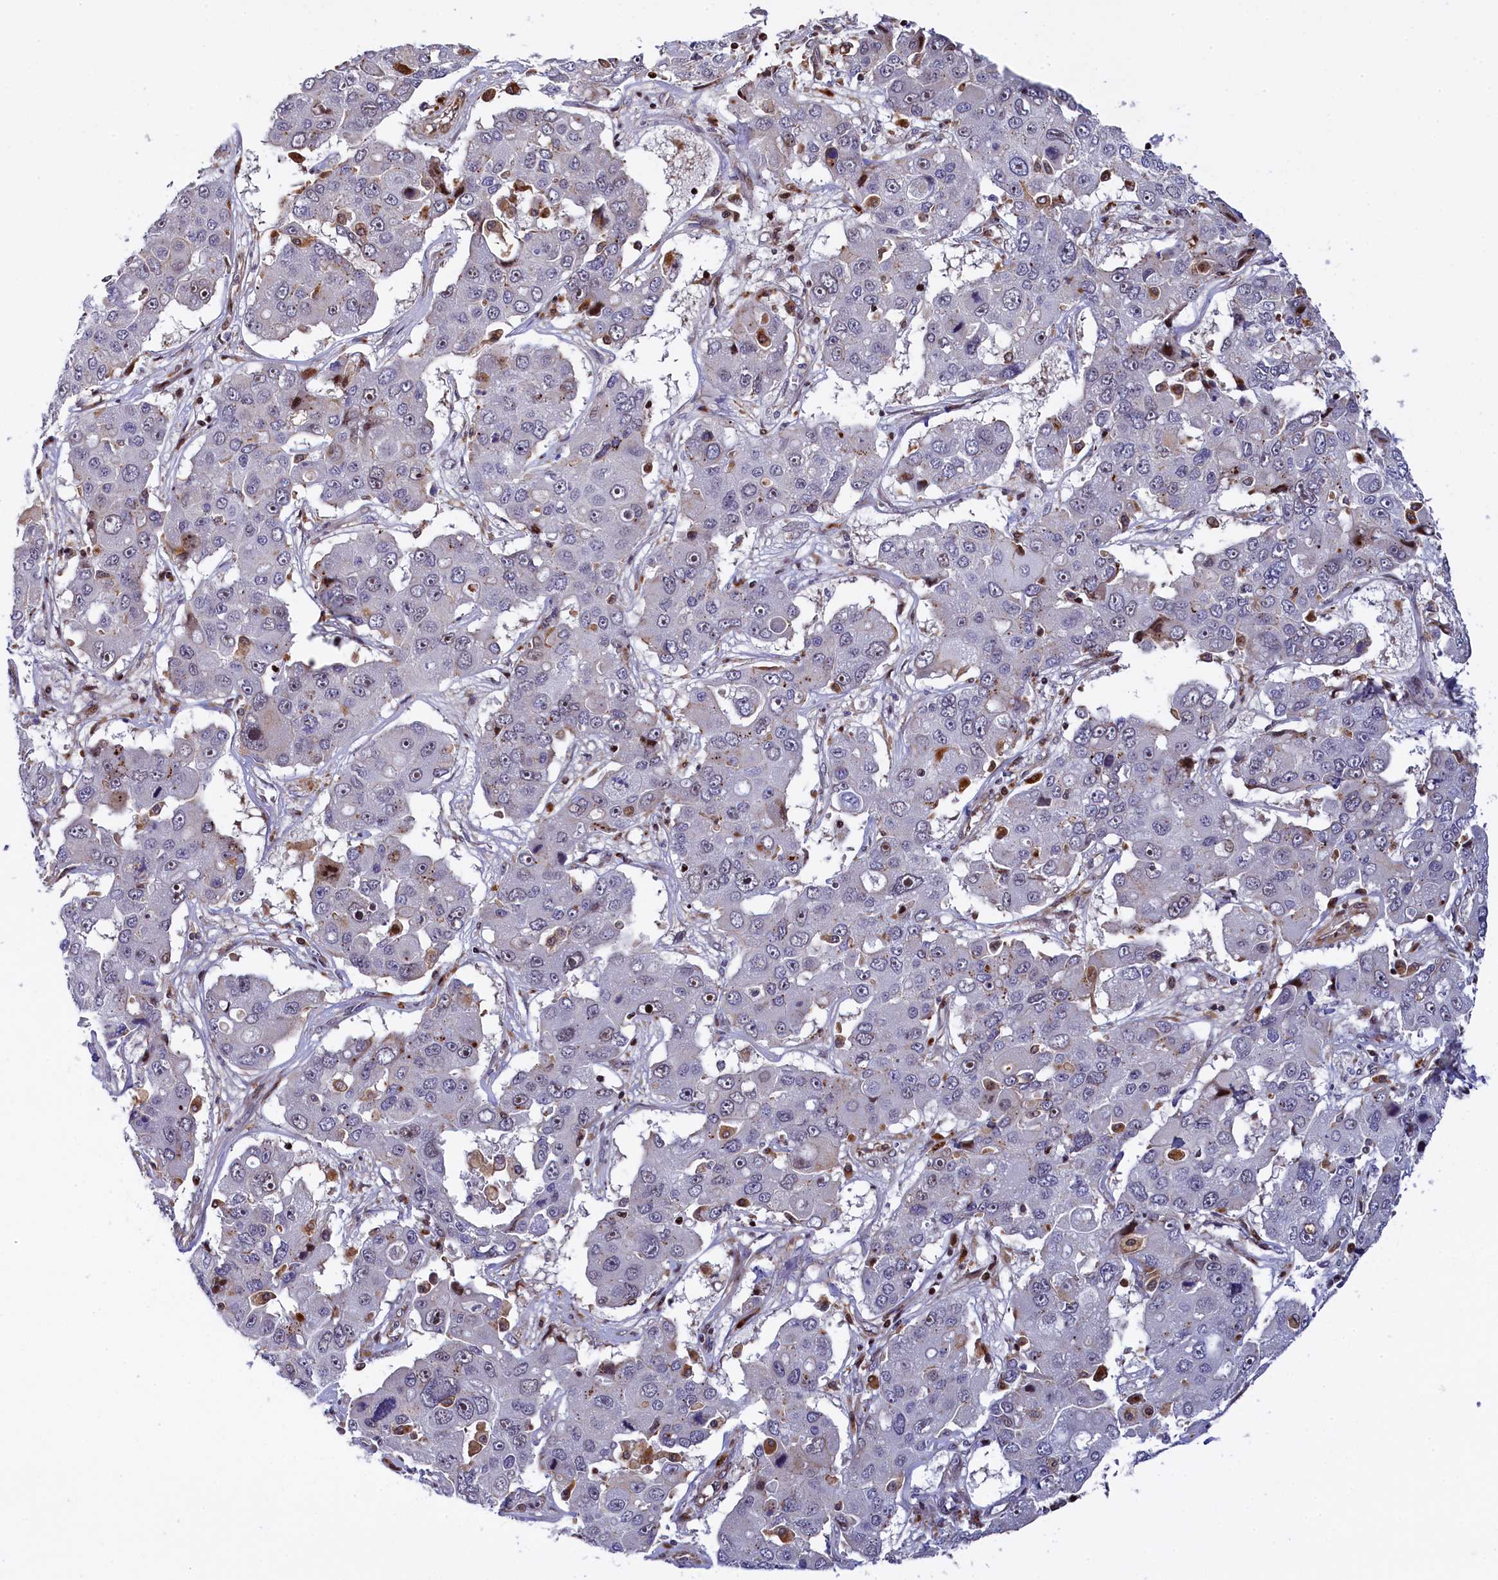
{"staining": {"intensity": "negative", "quantity": "none", "location": "none"}, "tissue": "liver cancer", "cell_type": "Tumor cells", "image_type": "cancer", "snomed": [{"axis": "morphology", "description": "Cholangiocarcinoma"}, {"axis": "topography", "description": "Liver"}], "caption": "A histopathology image of human liver cholangiocarcinoma is negative for staining in tumor cells.", "gene": "TGDS", "patient": {"sex": "male", "age": 67}}